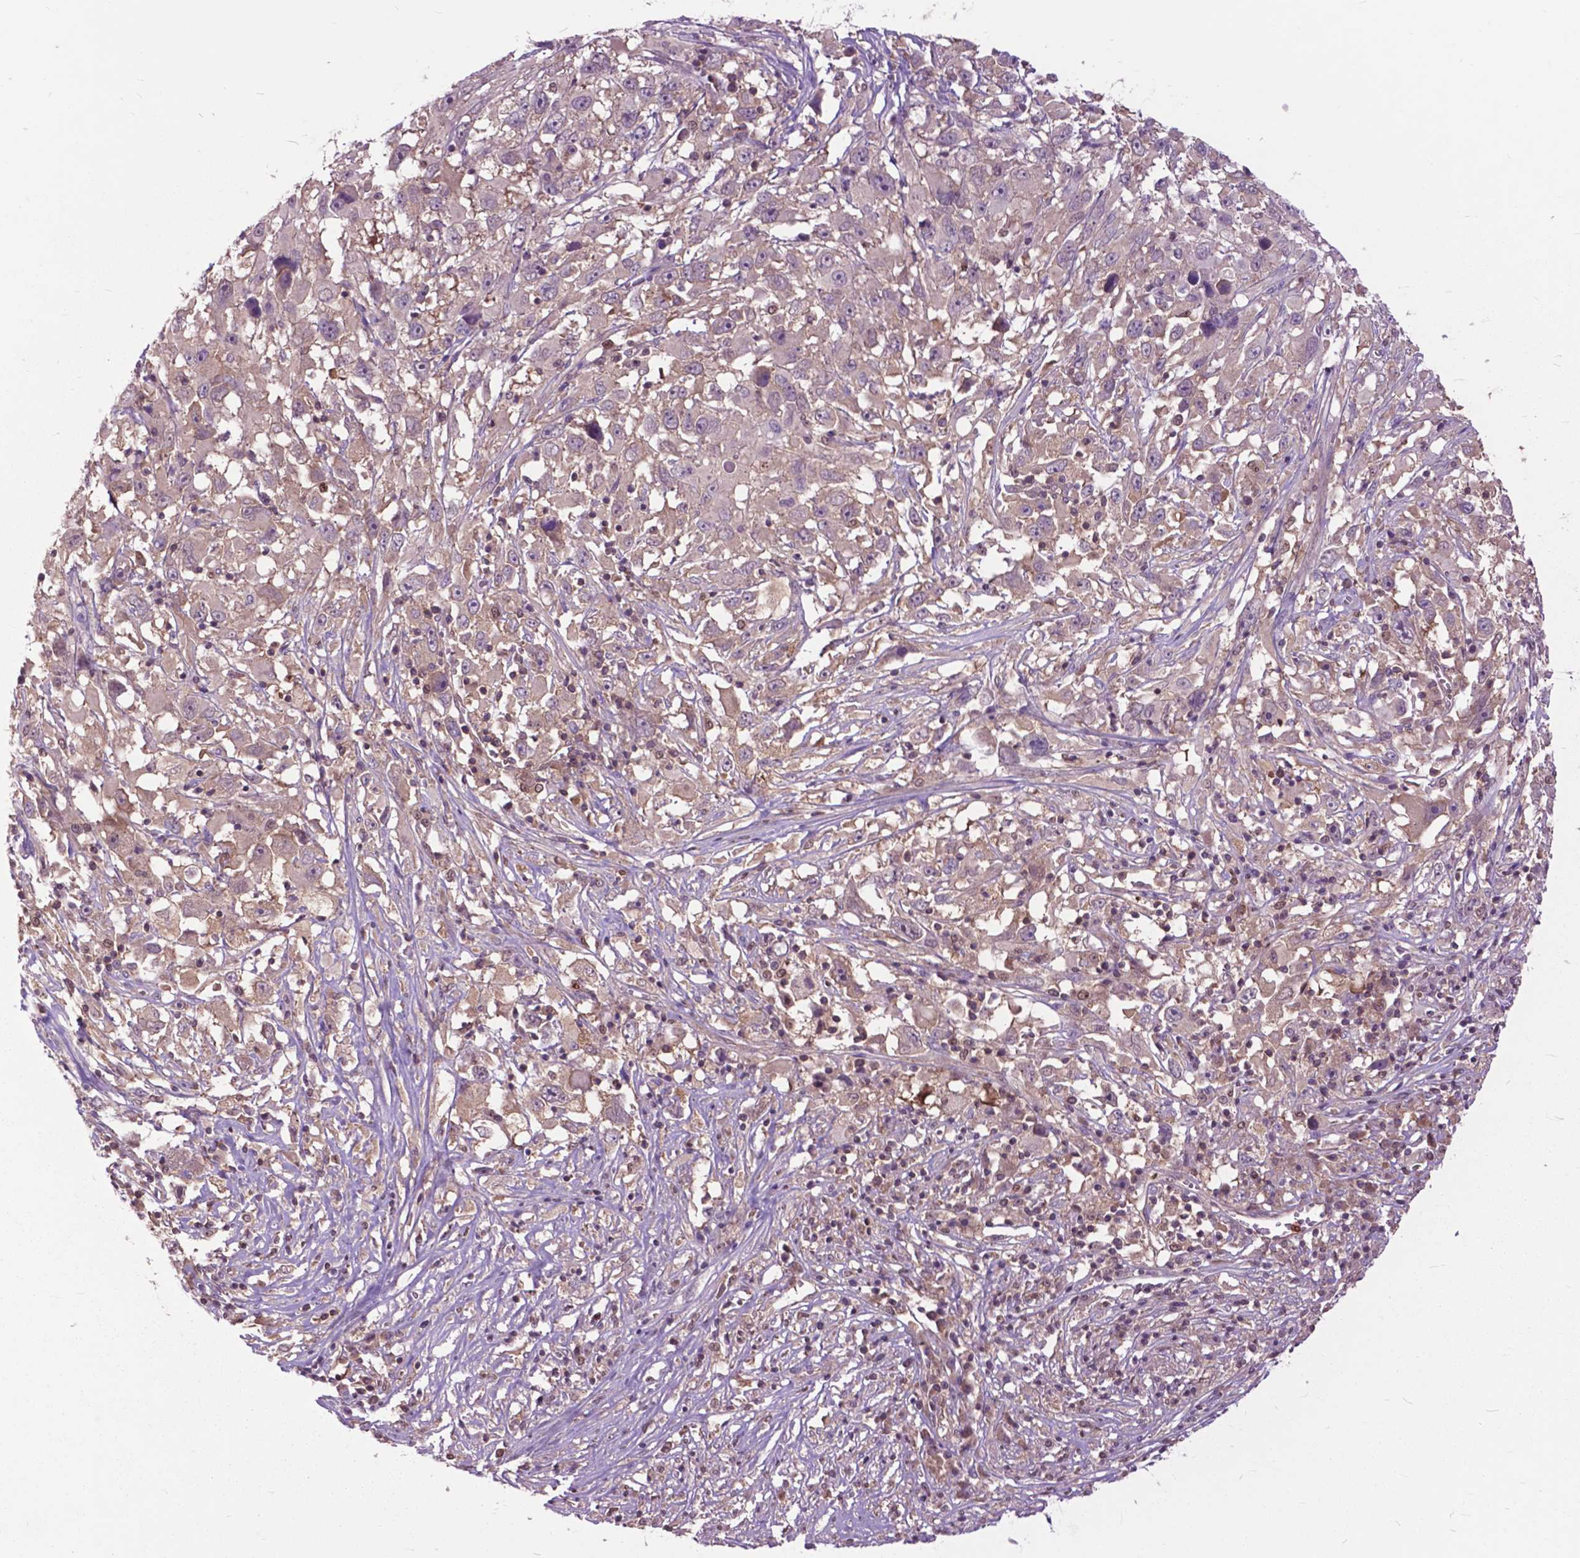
{"staining": {"intensity": "weak", "quantity": "25%-75%", "location": "cytoplasmic/membranous"}, "tissue": "melanoma", "cell_type": "Tumor cells", "image_type": "cancer", "snomed": [{"axis": "morphology", "description": "Malignant melanoma, Metastatic site"}, {"axis": "topography", "description": "Soft tissue"}], "caption": "The immunohistochemical stain shows weak cytoplasmic/membranous staining in tumor cells of melanoma tissue.", "gene": "ARAF", "patient": {"sex": "male", "age": 50}}